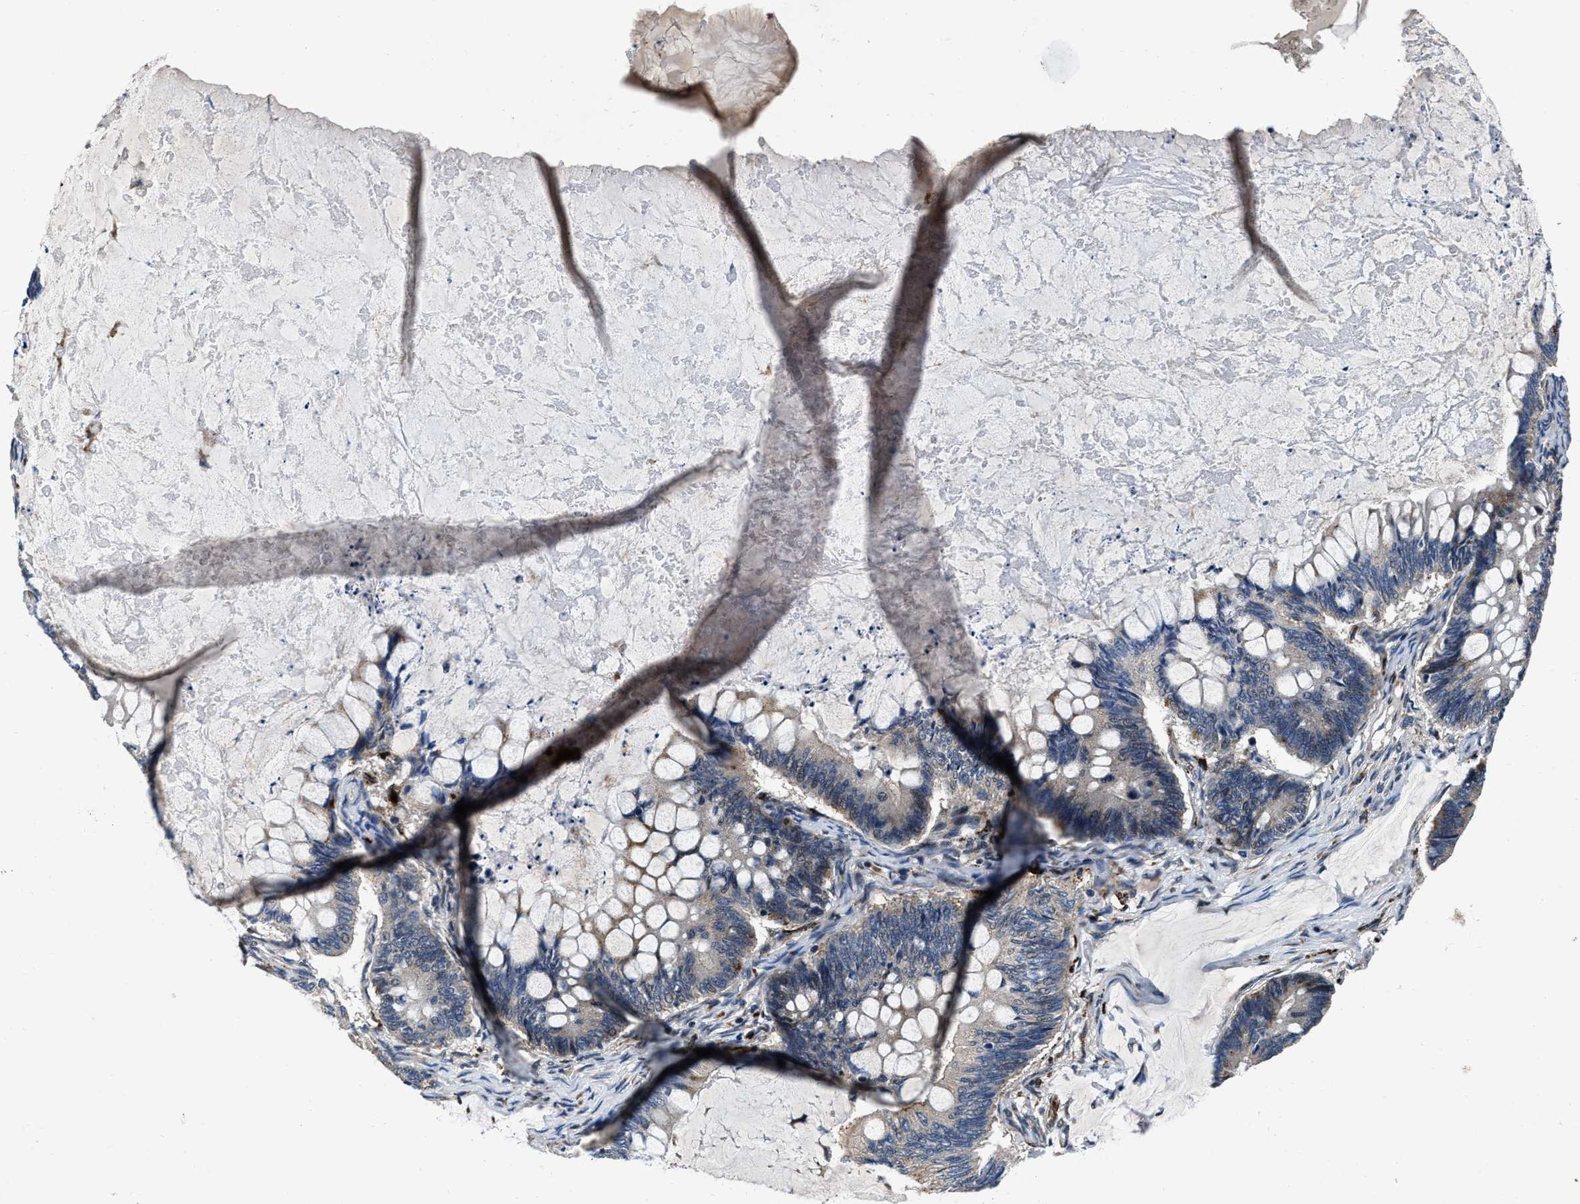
{"staining": {"intensity": "negative", "quantity": "none", "location": "none"}, "tissue": "ovarian cancer", "cell_type": "Tumor cells", "image_type": "cancer", "snomed": [{"axis": "morphology", "description": "Cystadenocarcinoma, mucinous, NOS"}, {"axis": "topography", "description": "Ovary"}], "caption": "Immunohistochemistry micrograph of human ovarian cancer stained for a protein (brown), which displays no staining in tumor cells.", "gene": "C2orf66", "patient": {"sex": "female", "age": 61}}